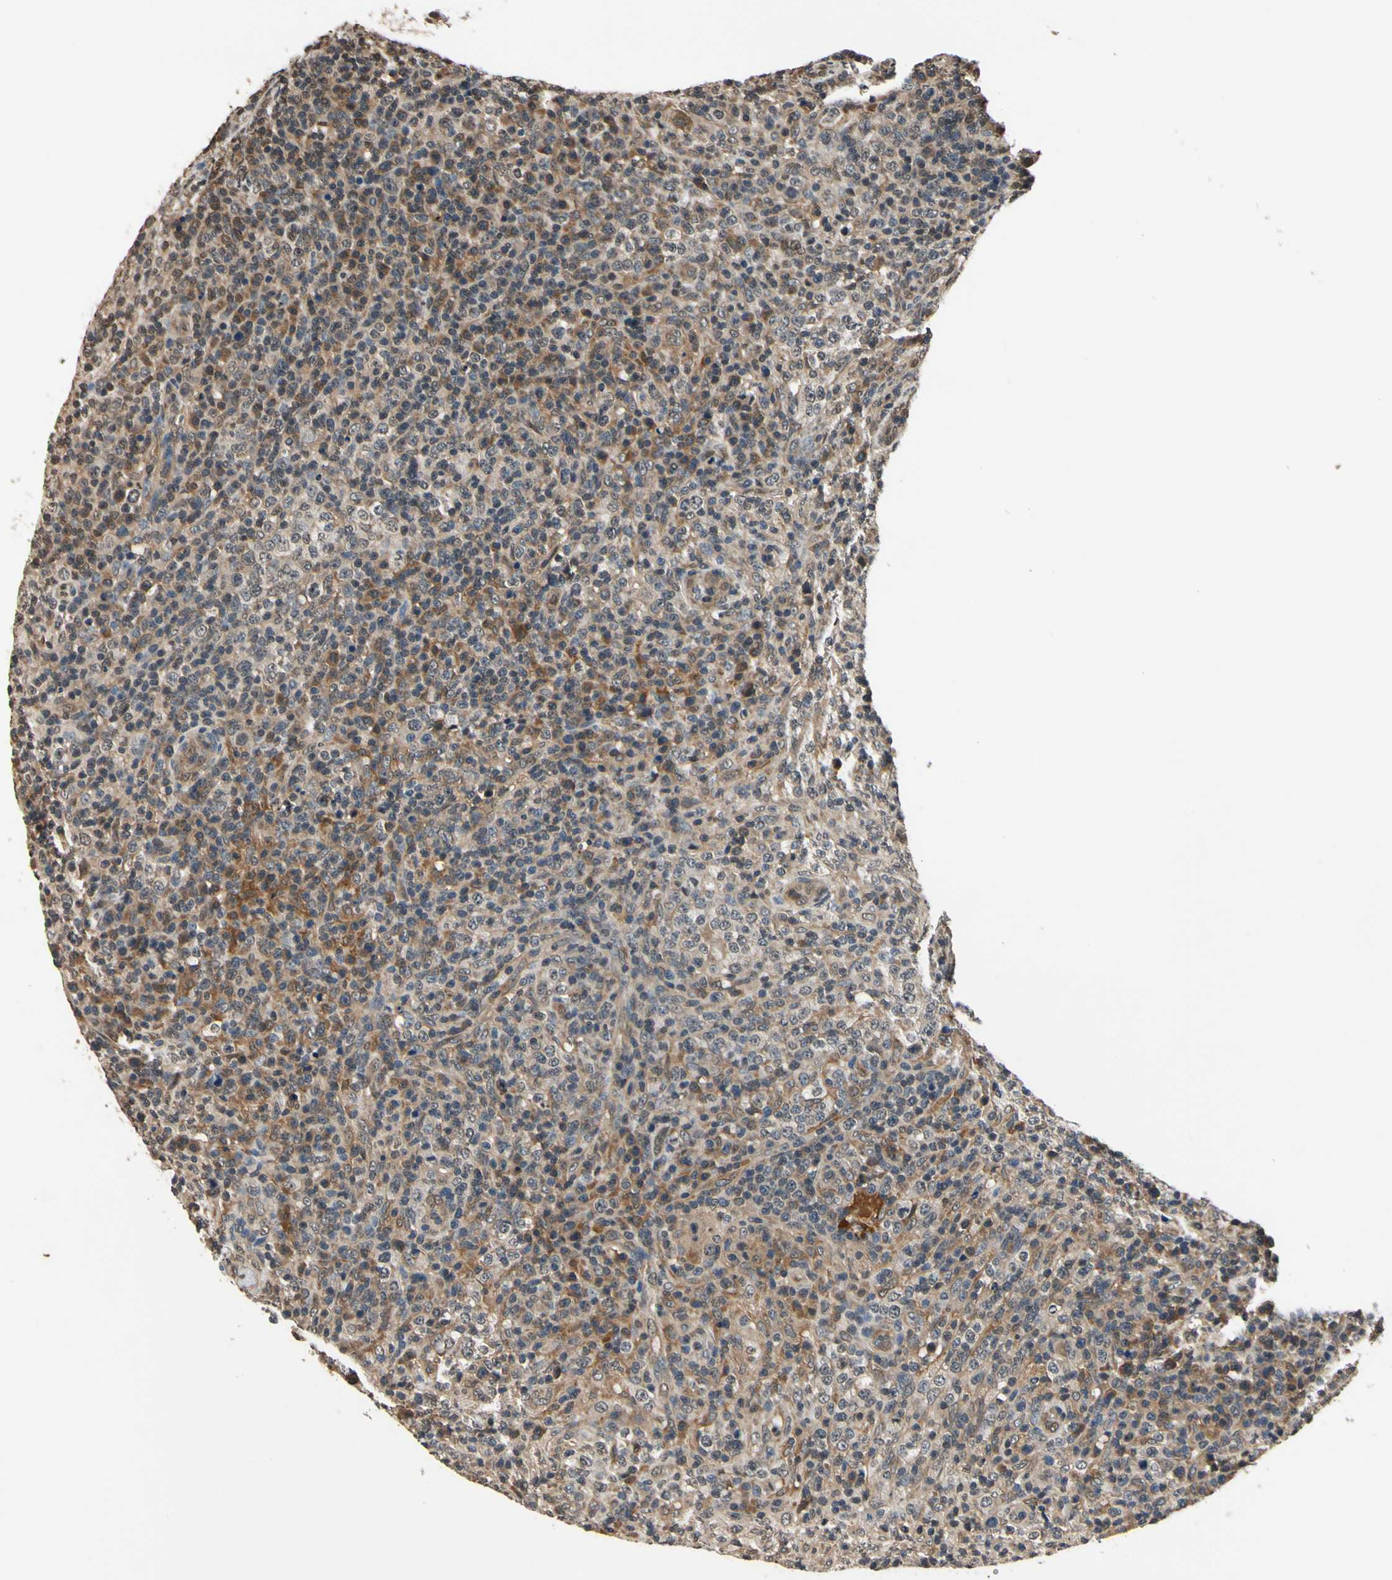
{"staining": {"intensity": "weak", "quantity": "25%-75%", "location": "cytoplasmic/membranous"}, "tissue": "lymphoma", "cell_type": "Tumor cells", "image_type": "cancer", "snomed": [{"axis": "morphology", "description": "Malignant lymphoma, non-Hodgkin's type, High grade"}, {"axis": "topography", "description": "Lymph node"}], "caption": "Approximately 25%-75% of tumor cells in lymphoma reveal weak cytoplasmic/membranous protein expression as visualized by brown immunohistochemical staining.", "gene": "GCLC", "patient": {"sex": "female", "age": 76}}